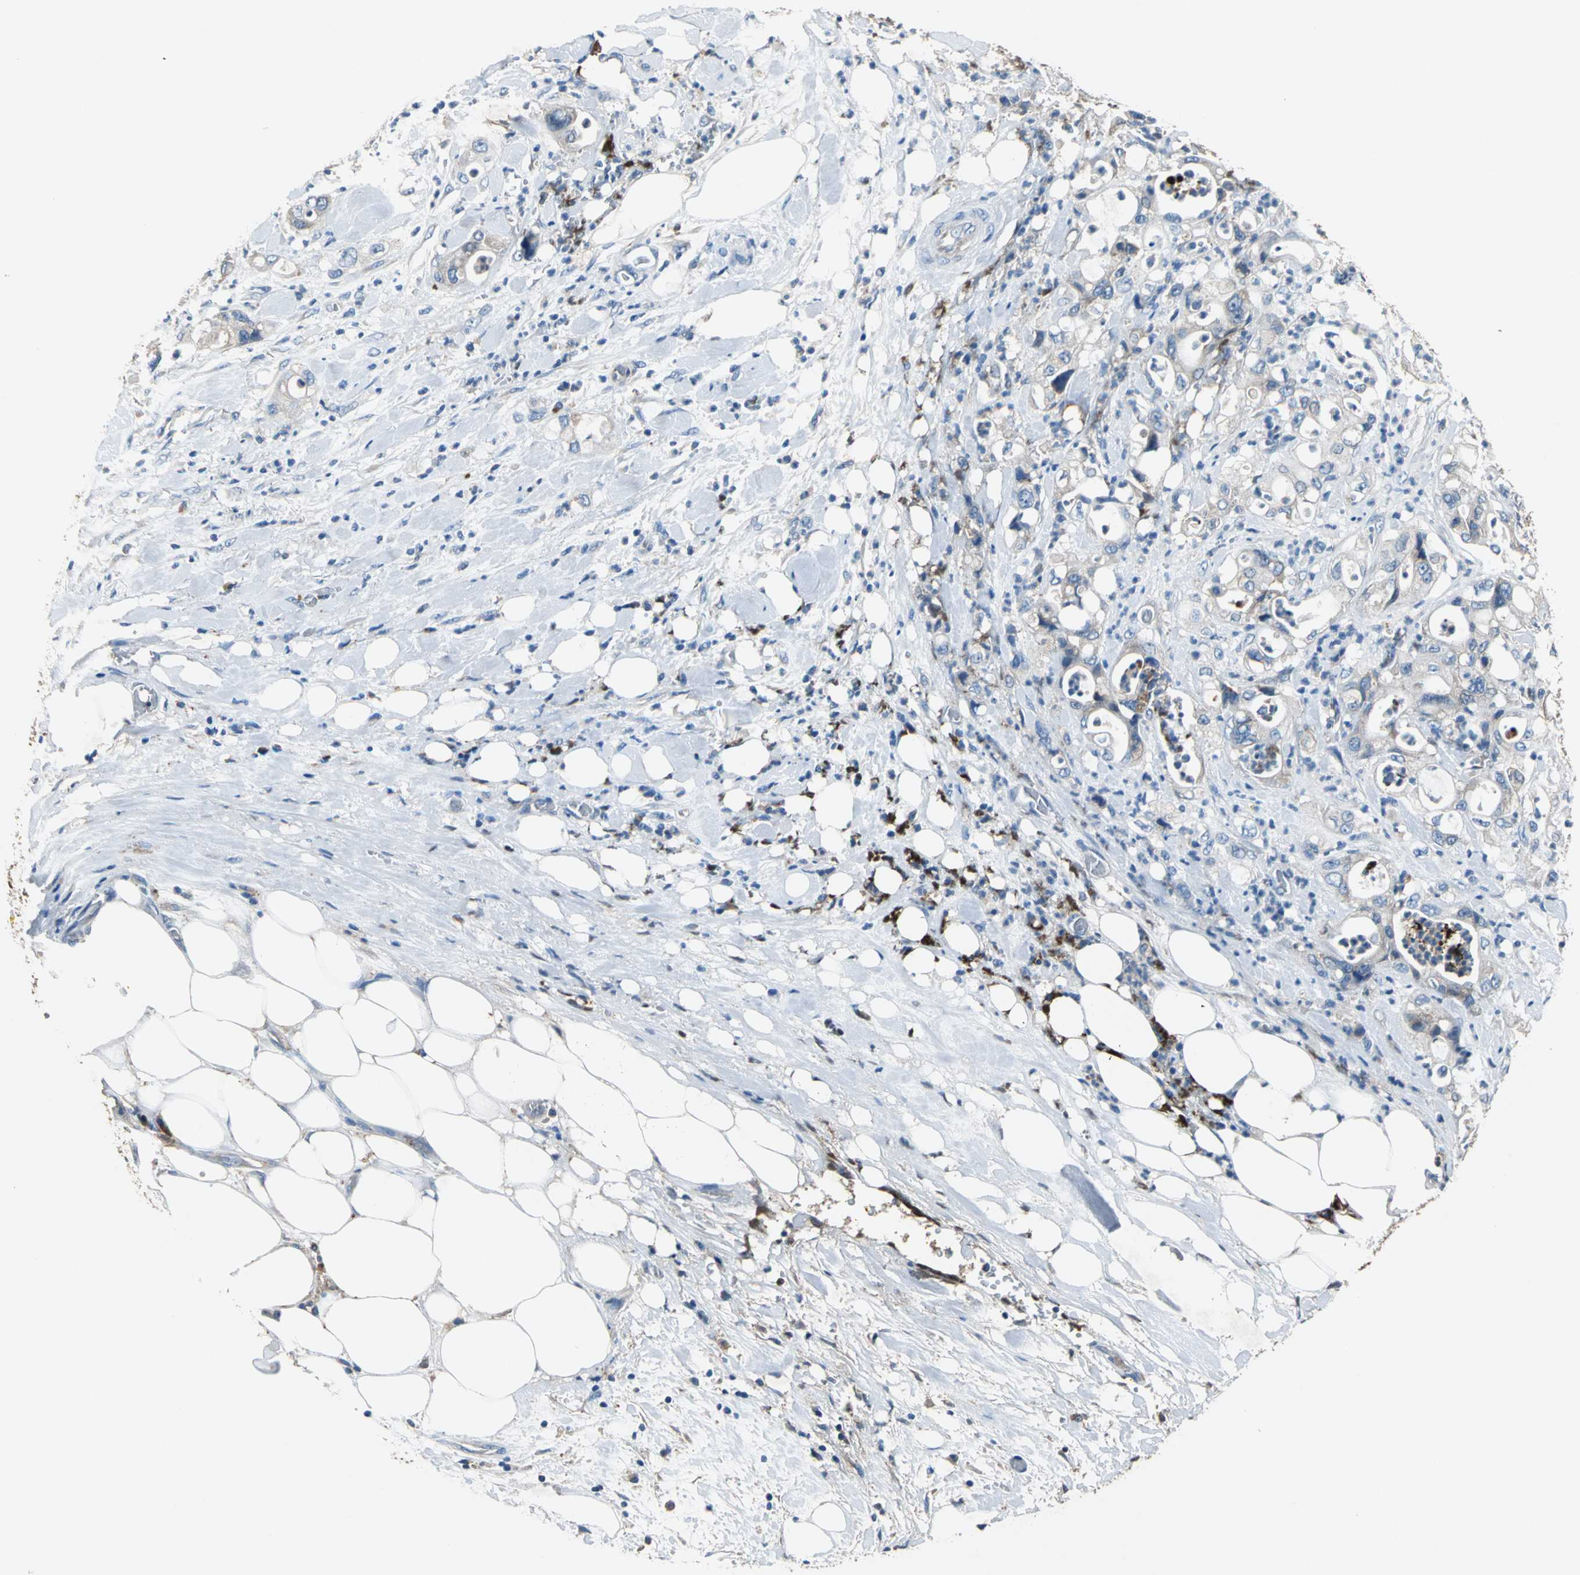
{"staining": {"intensity": "weak", "quantity": "25%-75%", "location": "cytoplasmic/membranous"}, "tissue": "pancreatic cancer", "cell_type": "Tumor cells", "image_type": "cancer", "snomed": [{"axis": "morphology", "description": "Adenocarcinoma, NOS"}, {"axis": "topography", "description": "Pancreas"}], "caption": "Tumor cells display low levels of weak cytoplasmic/membranous staining in approximately 25%-75% of cells in pancreatic cancer. (brown staining indicates protein expression, while blue staining denotes nuclei).", "gene": "HEPH", "patient": {"sex": "male", "age": 70}}